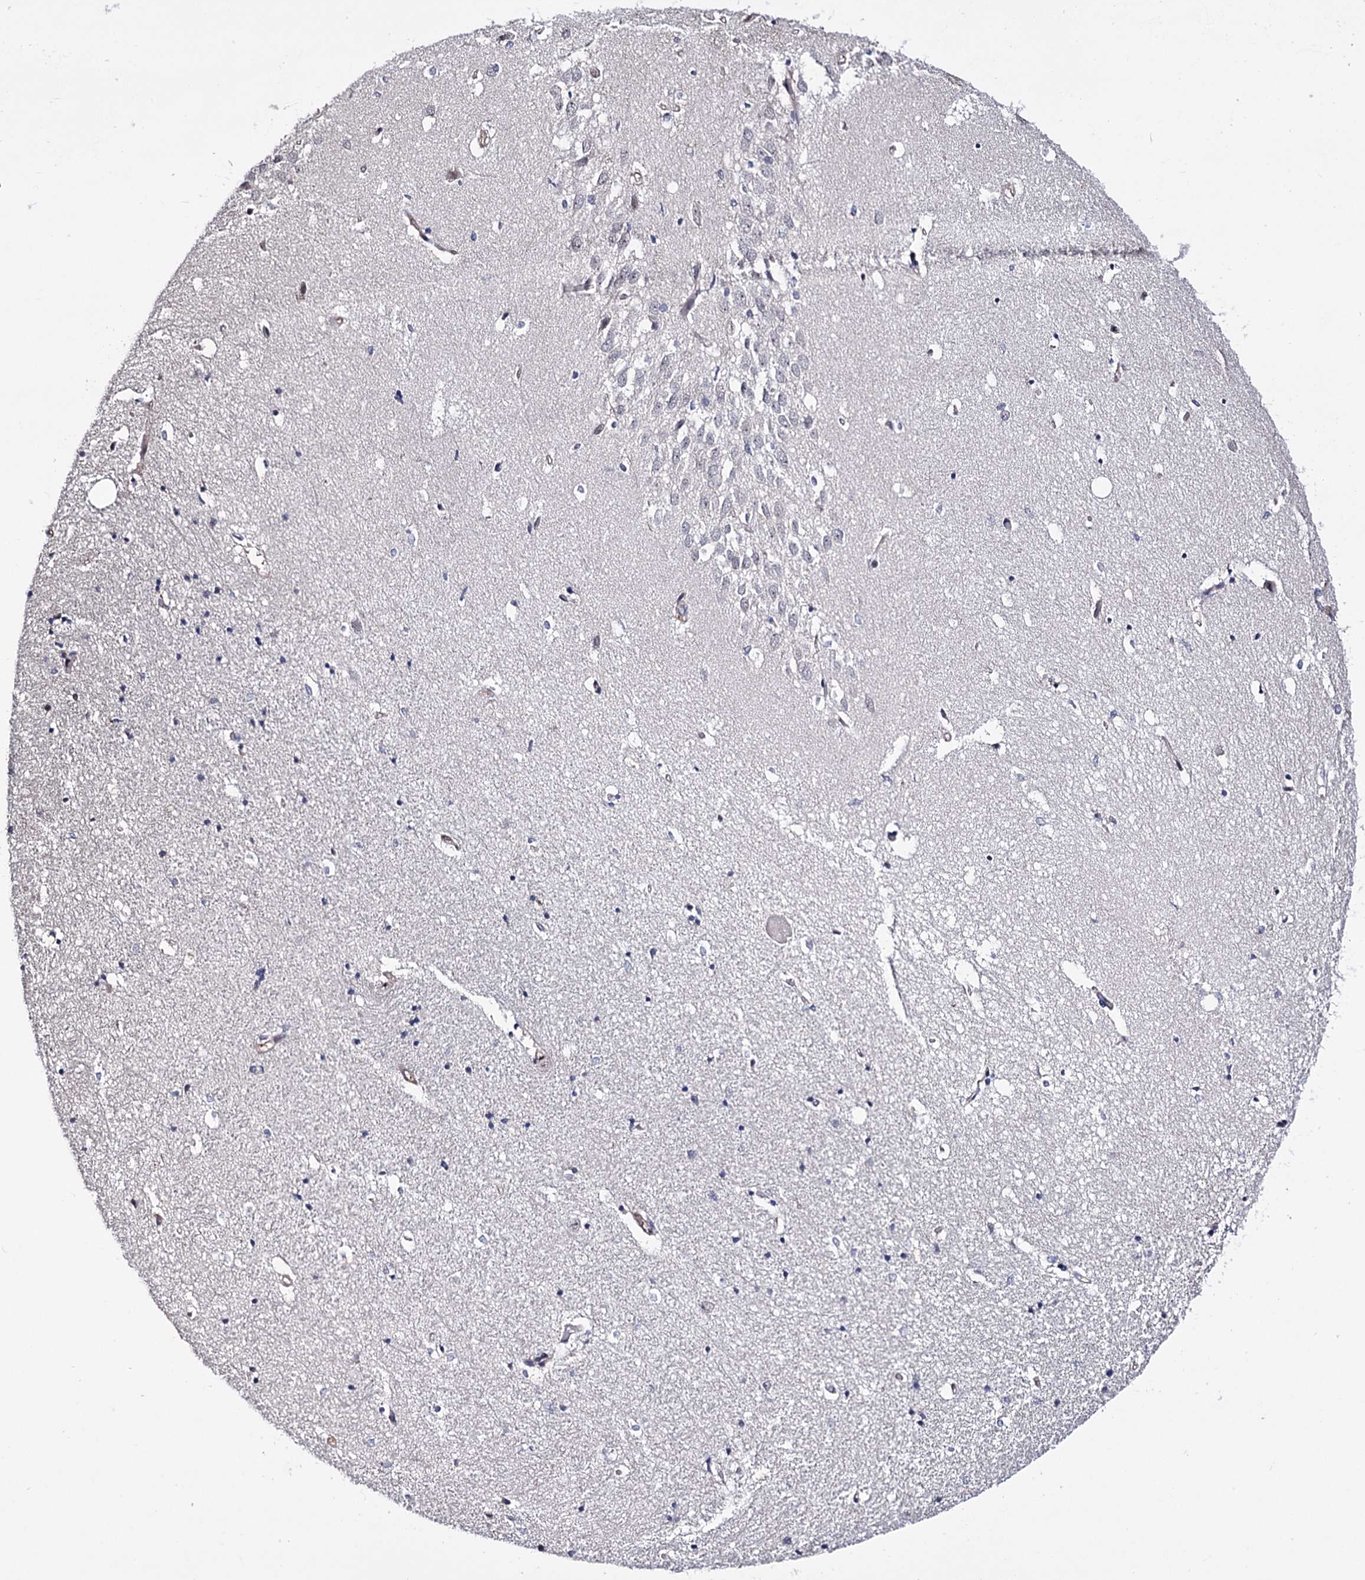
{"staining": {"intensity": "negative", "quantity": "none", "location": "none"}, "tissue": "hippocampus", "cell_type": "Glial cells", "image_type": "normal", "snomed": [{"axis": "morphology", "description": "Normal tissue, NOS"}, {"axis": "topography", "description": "Hippocampus"}], "caption": "Photomicrograph shows no significant protein expression in glial cells of unremarkable hippocampus.", "gene": "CHMP7", "patient": {"sex": "female", "age": 64}}